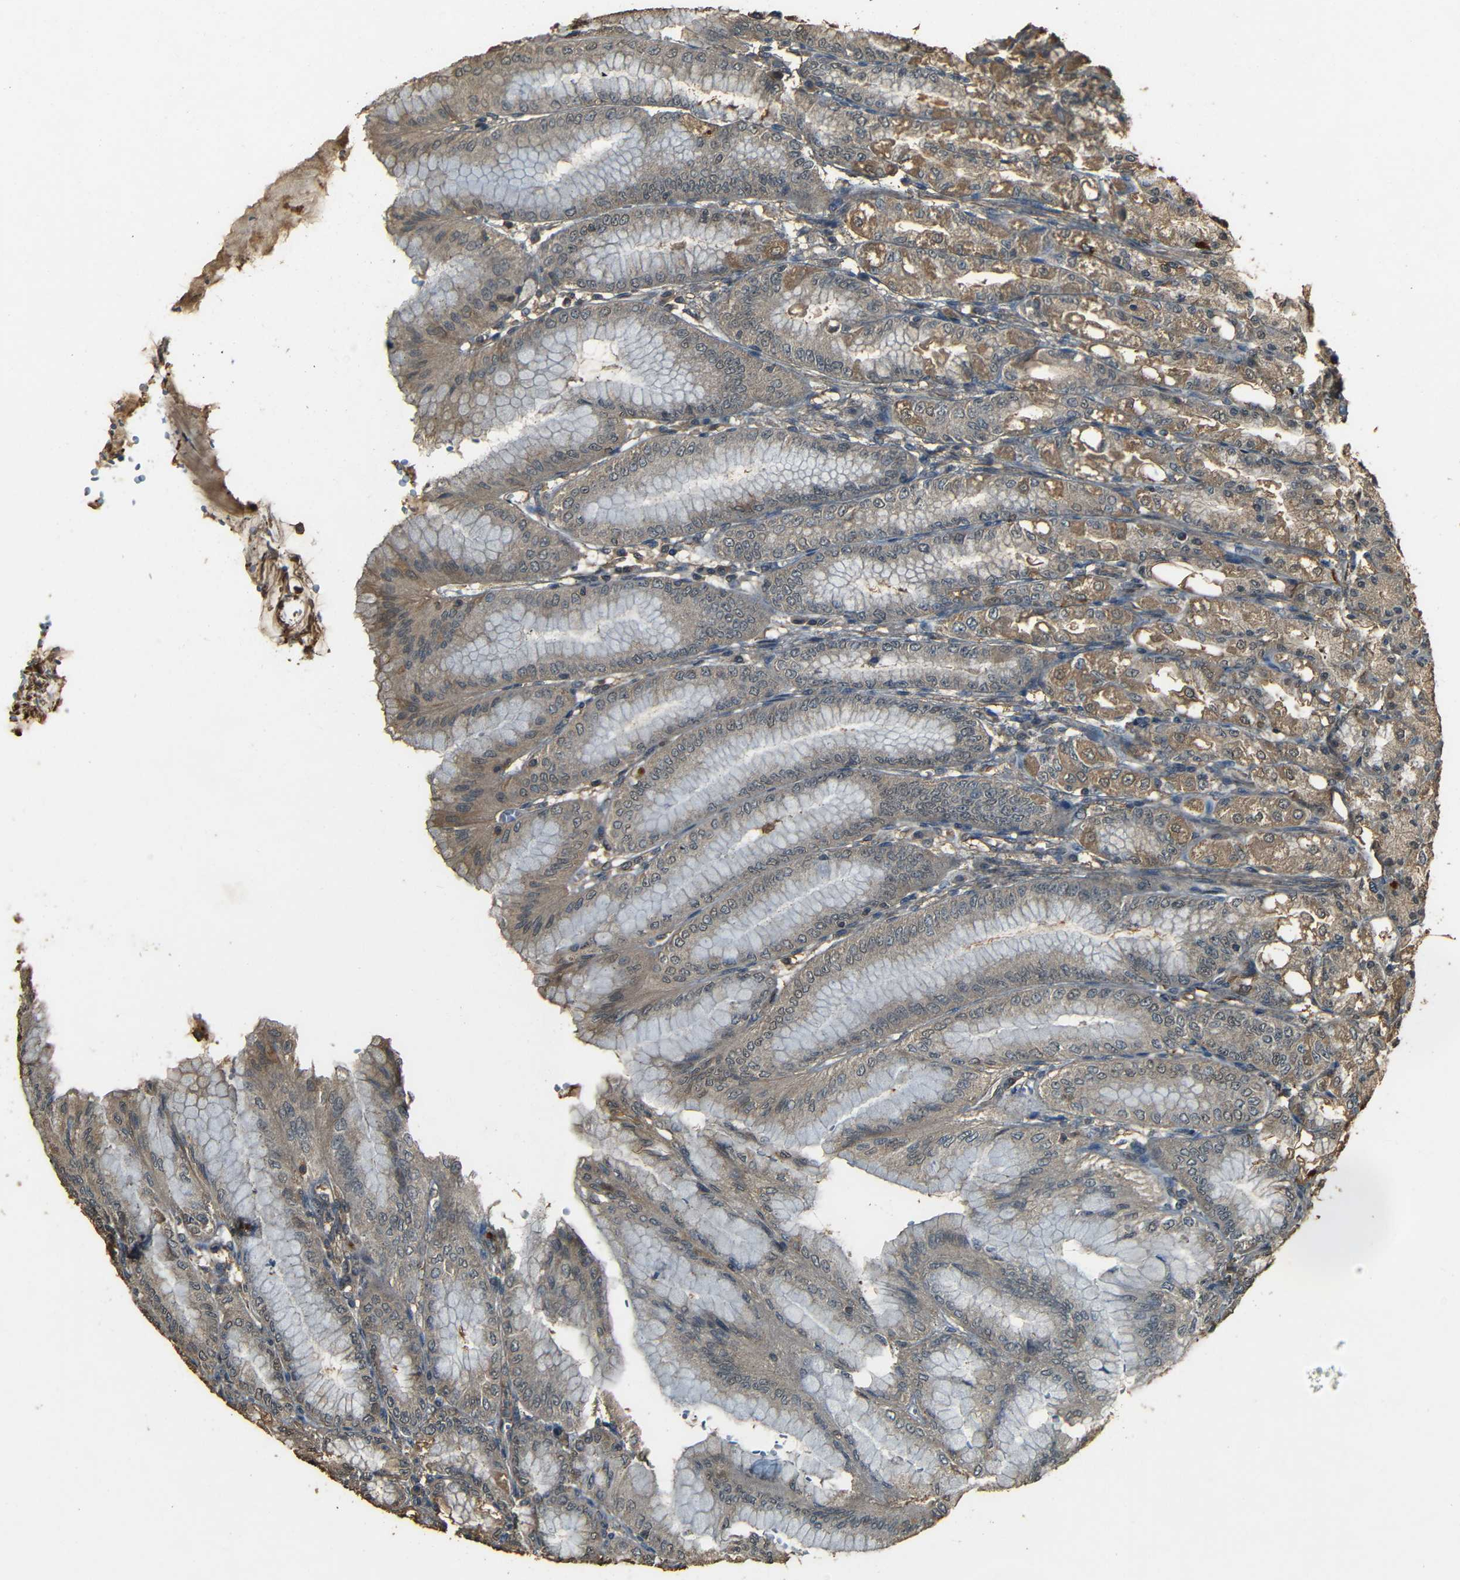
{"staining": {"intensity": "moderate", "quantity": ">75%", "location": "cytoplasmic/membranous"}, "tissue": "stomach", "cell_type": "Glandular cells", "image_type": "normal", "snomed": [{"axis": "morphology", "description": "Normal tissue, NOS"}, {"axis": "topography", "description": "Stomach, lower"}], "caption": "Glandular cells demonstrate moderate cytoplasmic/membranous expression in about >75% of cells in unremarkable stomach.", "gene": "PDE5A", "patient": {"sex": "male", "age": 71}}